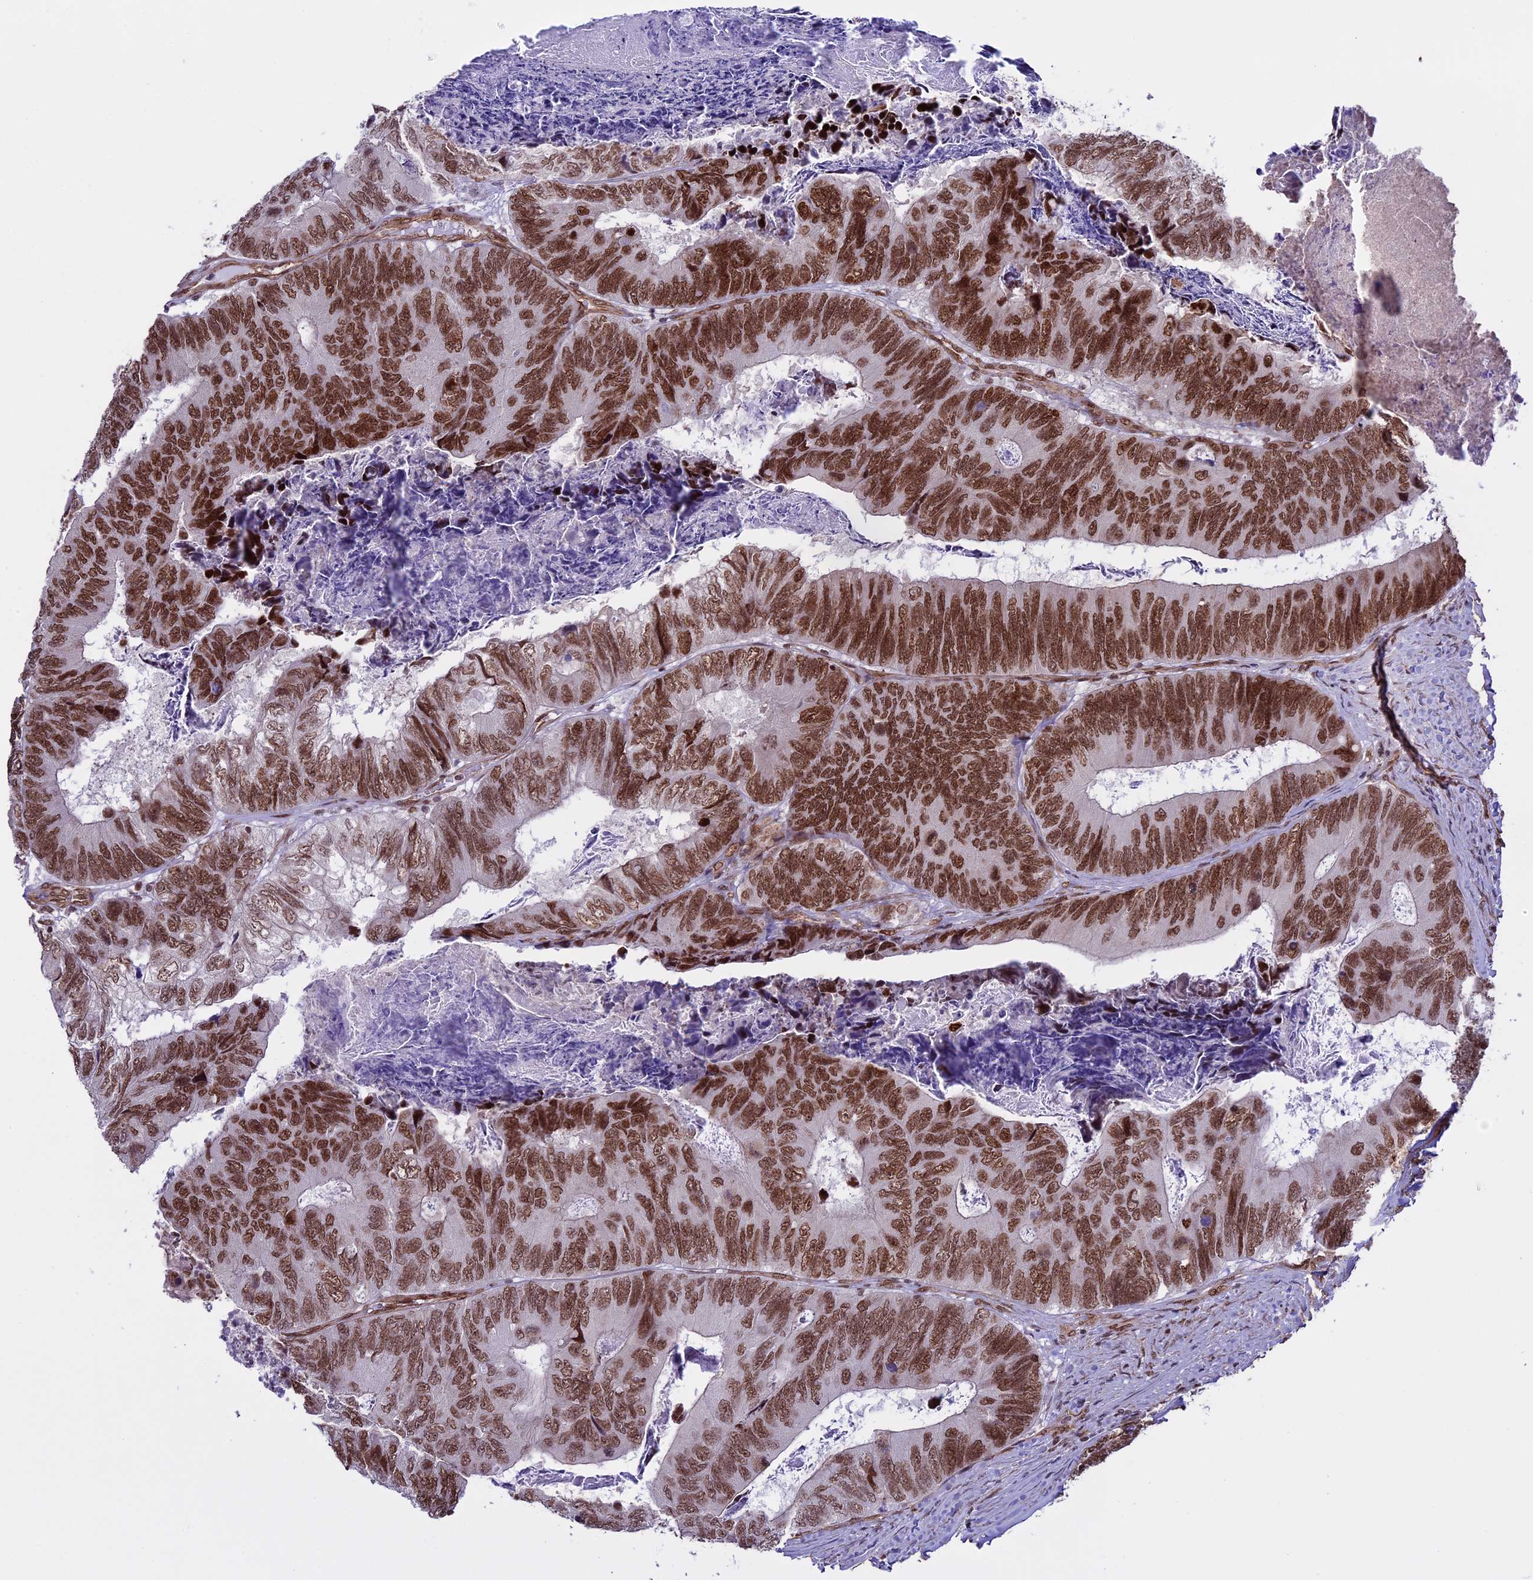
{"staining": {"intensity": "strong", "quantity": ">75%", "location": "nuclear"}, "tissue": "colorectal cancer", "cell_type": "Tumor cells", "image_type": "cancer", "snomed": [{"axis": "morphology", "description": "Adenocarcinoma, NOS"}, {"axis": "topography", "description": "Colon"}], "caption": "Immunohistochemistry micrograph of human colorectal adenocarcinoma stained for a protein (brown), which displays high levels of strong nuclear staining in about >75% of tumor cells.", "gene": "MPHOSPH8", "patient": {"sex": "female", "age": 67}}